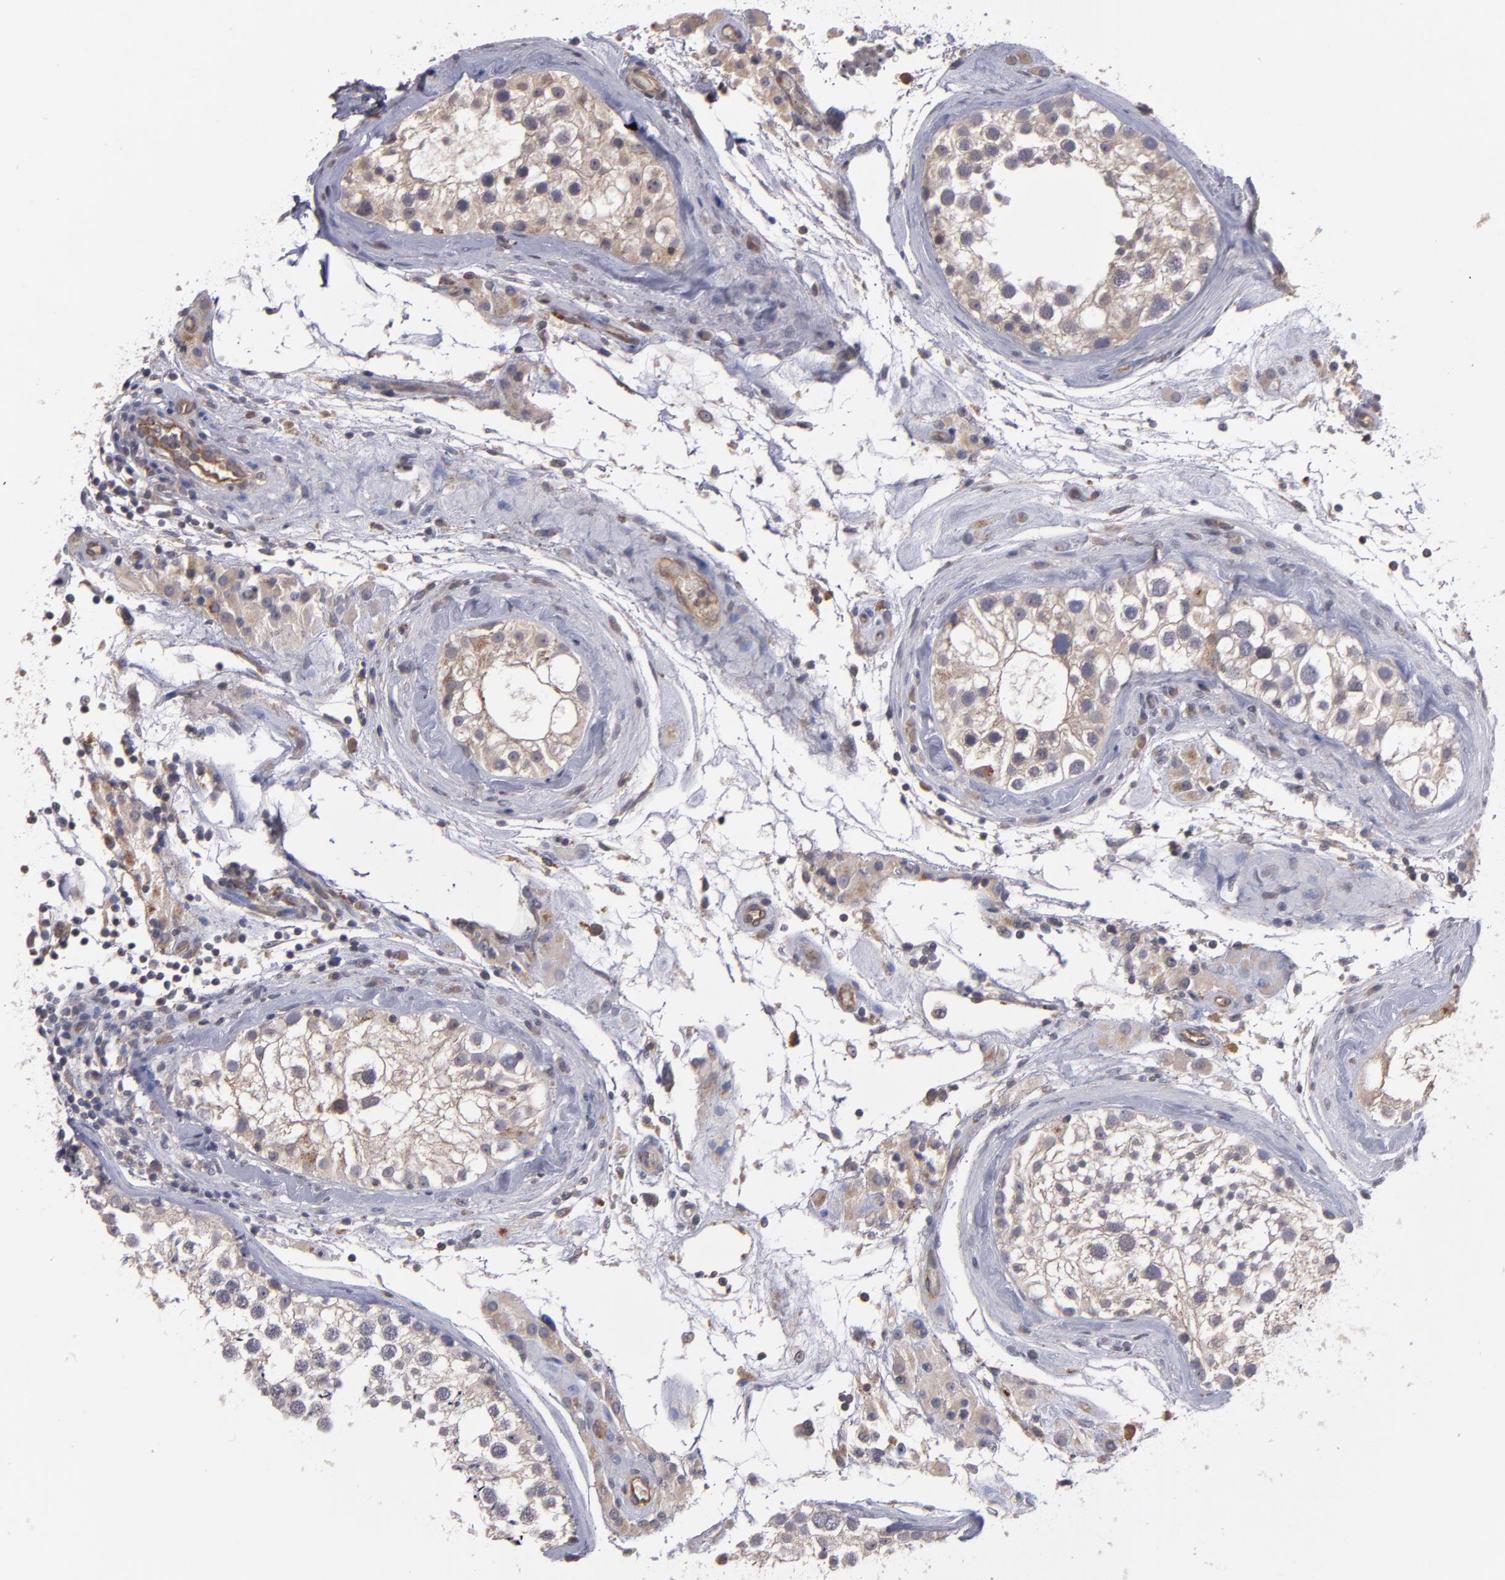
{"staining": {"intensity": "weak", "quantity": ">75%", "location": "cytoplasmic/membranous"}, "tissue": "testis", "cell_type": "Cells in seminiferous ducts", "image_type": "normal", "snomed": [{"axis": "morphology", "description": "Normal tissue, NOS"}, {"axis": "topography", "description": "Testis"}], "caption": "A low amount of weak cytoplasmic/membranous positivity is present in approximately >75% of cells in seminiferous ducts in normal testis.", "gene": "CTSO", "patient": {"sex": "male", "age": 46}}